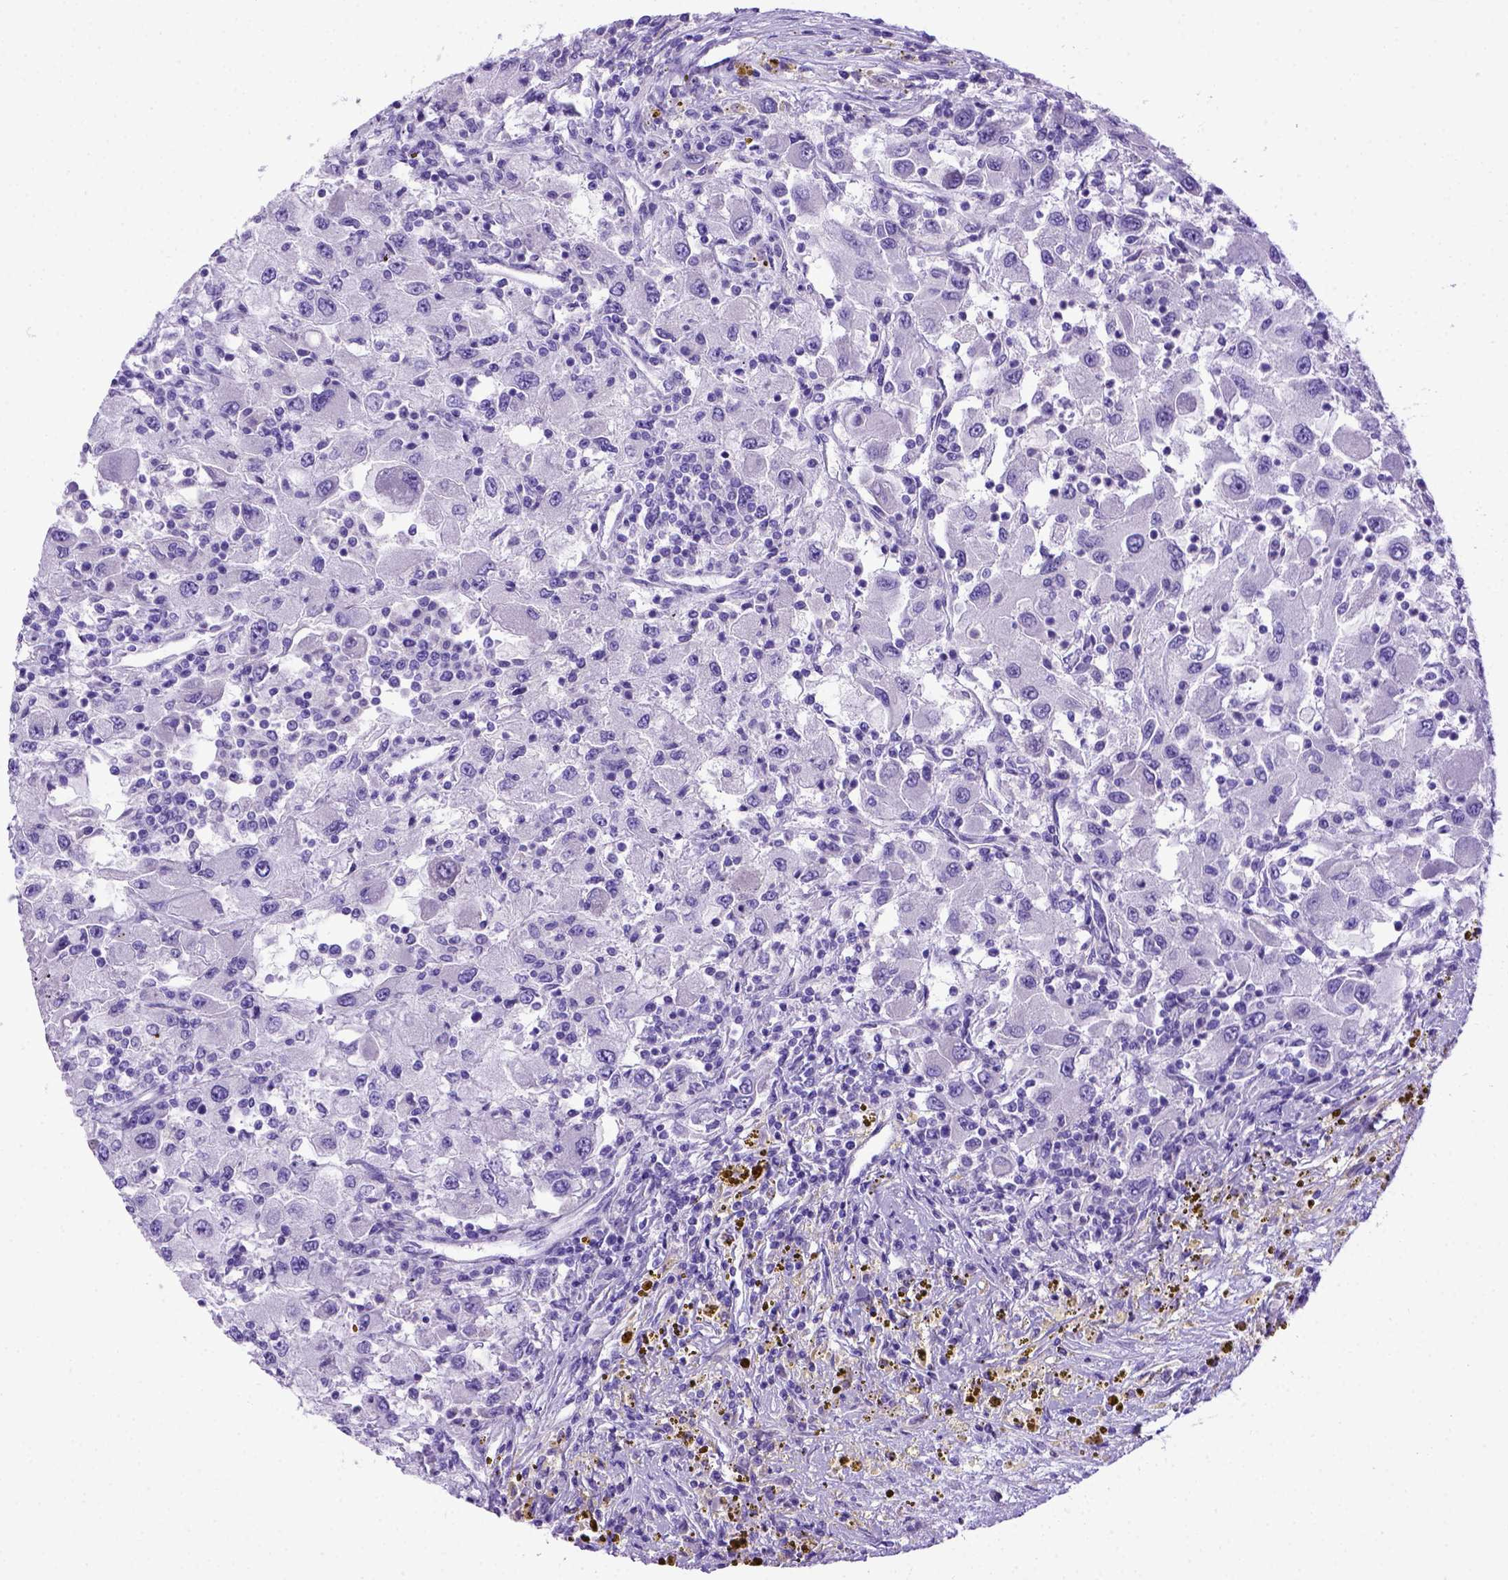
{"staining": {"intensity": "negative", "quantity": "none", "location": "none"}, "tissue": "renal cancer", "cell_type": "Tumor cells", "image_type": "cancer", "snomed": [{"axis": "morphology", "description": "Adenocarcinoma, NOS"}, {"axis": "topography", "description": "Kidney"}], "caption": "The photomicrograph reveals no staining of tumor cells in renal adenocarcinoma.", "gene": "PTGES", "patient": {"sex": "female", "age": 67}}